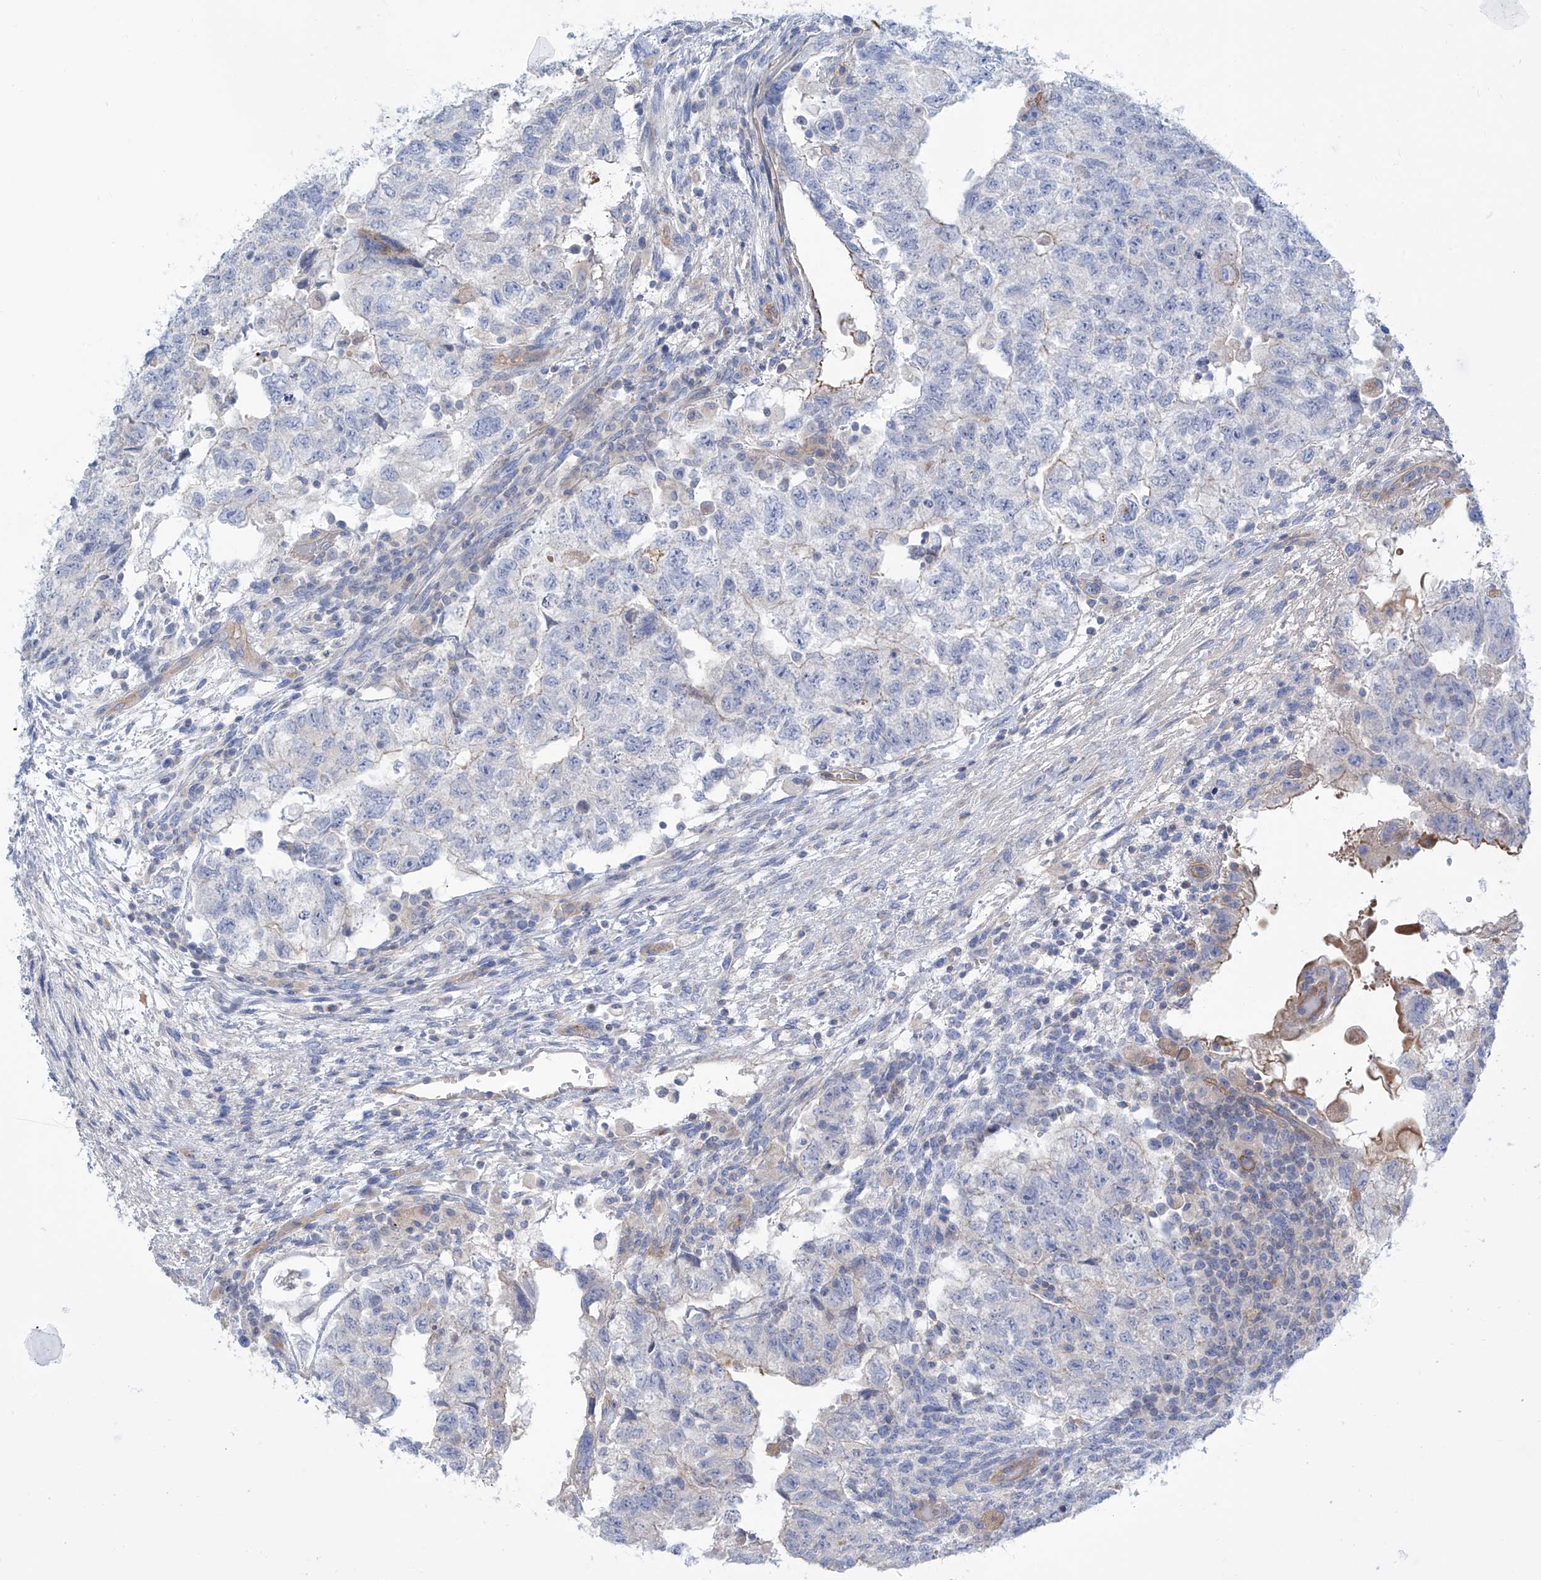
{"staining": {"intensity": "negative", "quantity": "none", "location": "none"}, "tissue": "testis cancer", "cell_type": "Tumor cells", "image_type": "cancer", "snomed": [{"axis": "morphology", "description": "Carcinoma, Embryonal, NOS"}, {"axis": "topography", "description": "Testis"}], "caption": "Tumor cells show no significant expression in testis cancer (embryonal carcinoma). The staining was performed using DAB to visualize the protein expression in brown, while the nuclei were stained in blue with hematoxylin (Magnification: 20x).", "gene": "TMEM209", "patient": {"sex": "male", "age": 36}}